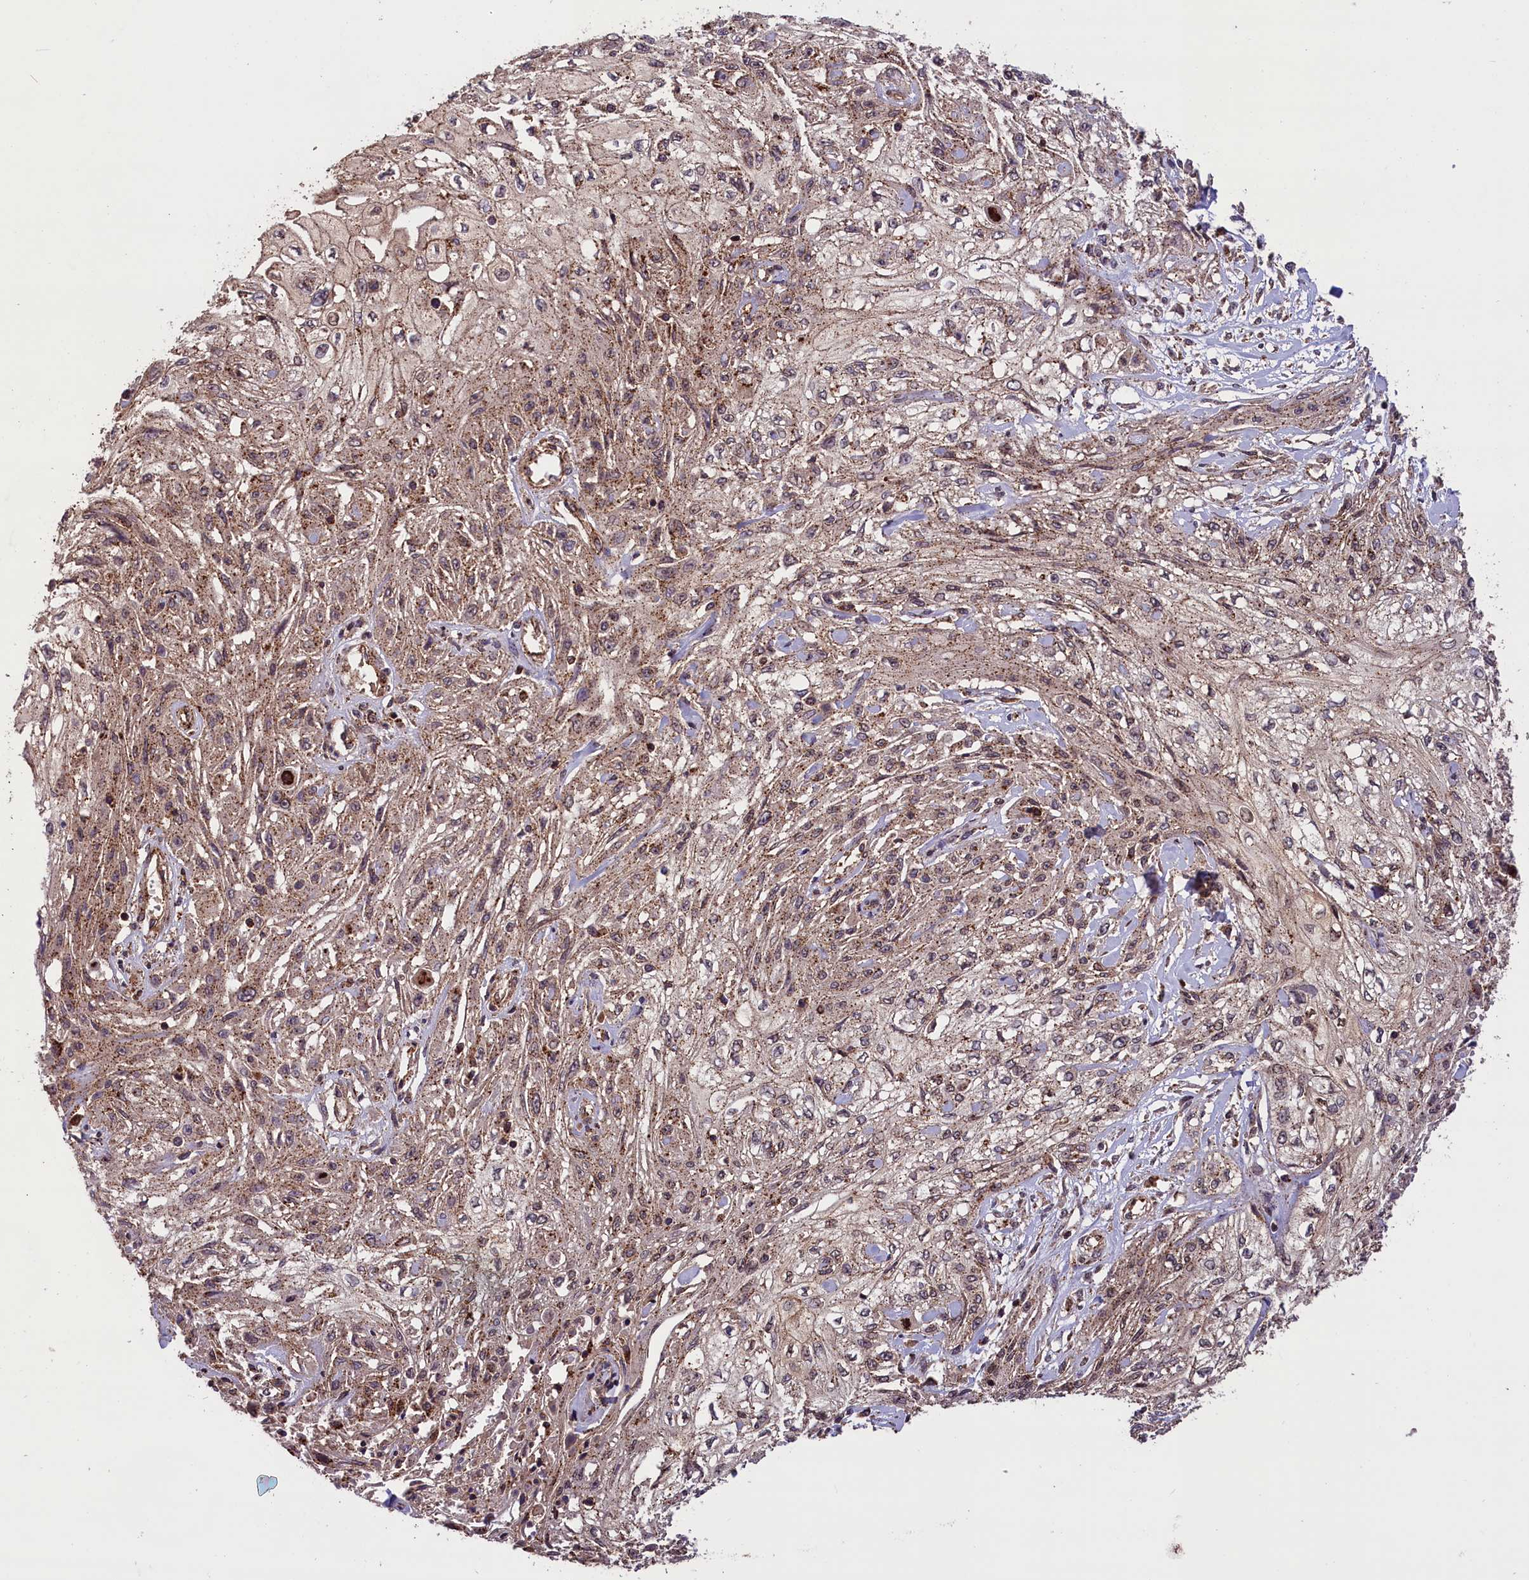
{"staining": {"intensity": "moderate", "quantity": ">75%", "location": "cytoplasmic/membranous"}, "tissue": "skin cancer", "cell_type": "Tumor cells", "image_type": "cancer", "snomed": [{"axis": "morphology", "description": "Squamous cell carcinoma, NOS"}, {"axis": "morphology", "description": "Squamous cell carcinoma, metastatic, NOS"}, {"axis": "topography", "description": "Skin"}, {"axis": "topography", "description": "Lymph node"}], "caption": "This photomicrograph exhibits IHC staining of human skin cancer, with medium moderate cytoplasmic/membranous expression in approximately >75% of tumor cells.", "gene": "IST1", "patient": {"sex": "male", "age": 75}}